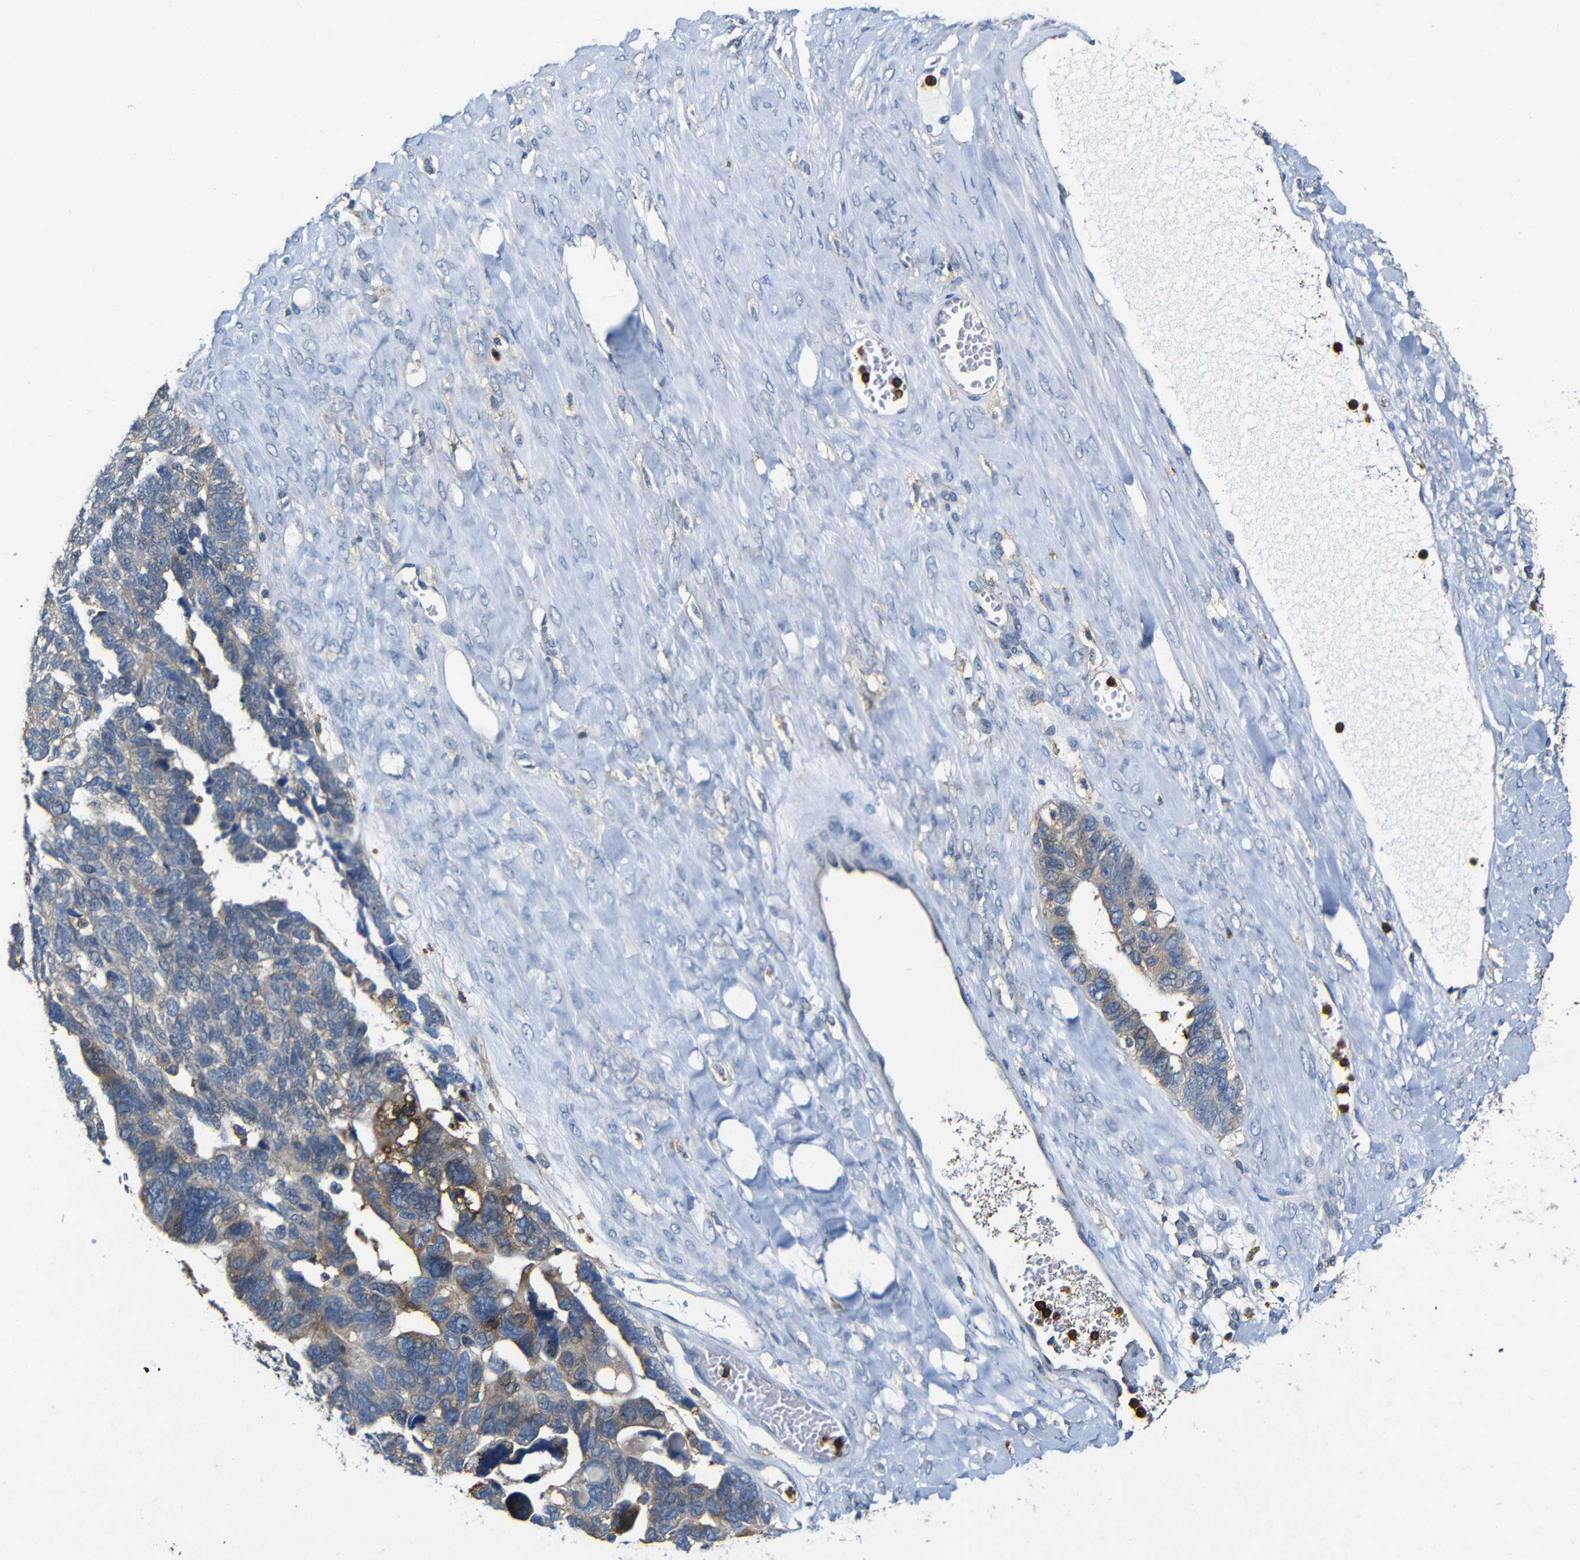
{"staining": {"intensity": "moderate", "quantity": ">75%", "location": "cytoplasmic/membranous"}, "tissue": "ovarian cancer", "cell_type": "Tumor cells", "image_type": "cancer", "snomed": [{"axis": "morphology", "description": "Cystadenocarcinoma, serous, NOS"}, {"axis": "topography", "description": "Ovary"}], "caption": "IHC (DAB) staining of serous cystadenocarcinoma (ovarian) demonstrates moderate cytoplasmic/membranous protein expression in approximately >75% of tumor cells. The protein is shown in brown color, while the nuclei are stained blue.", "gene": "P2RY12", "patient": {"sex": "female", "age": 79}}